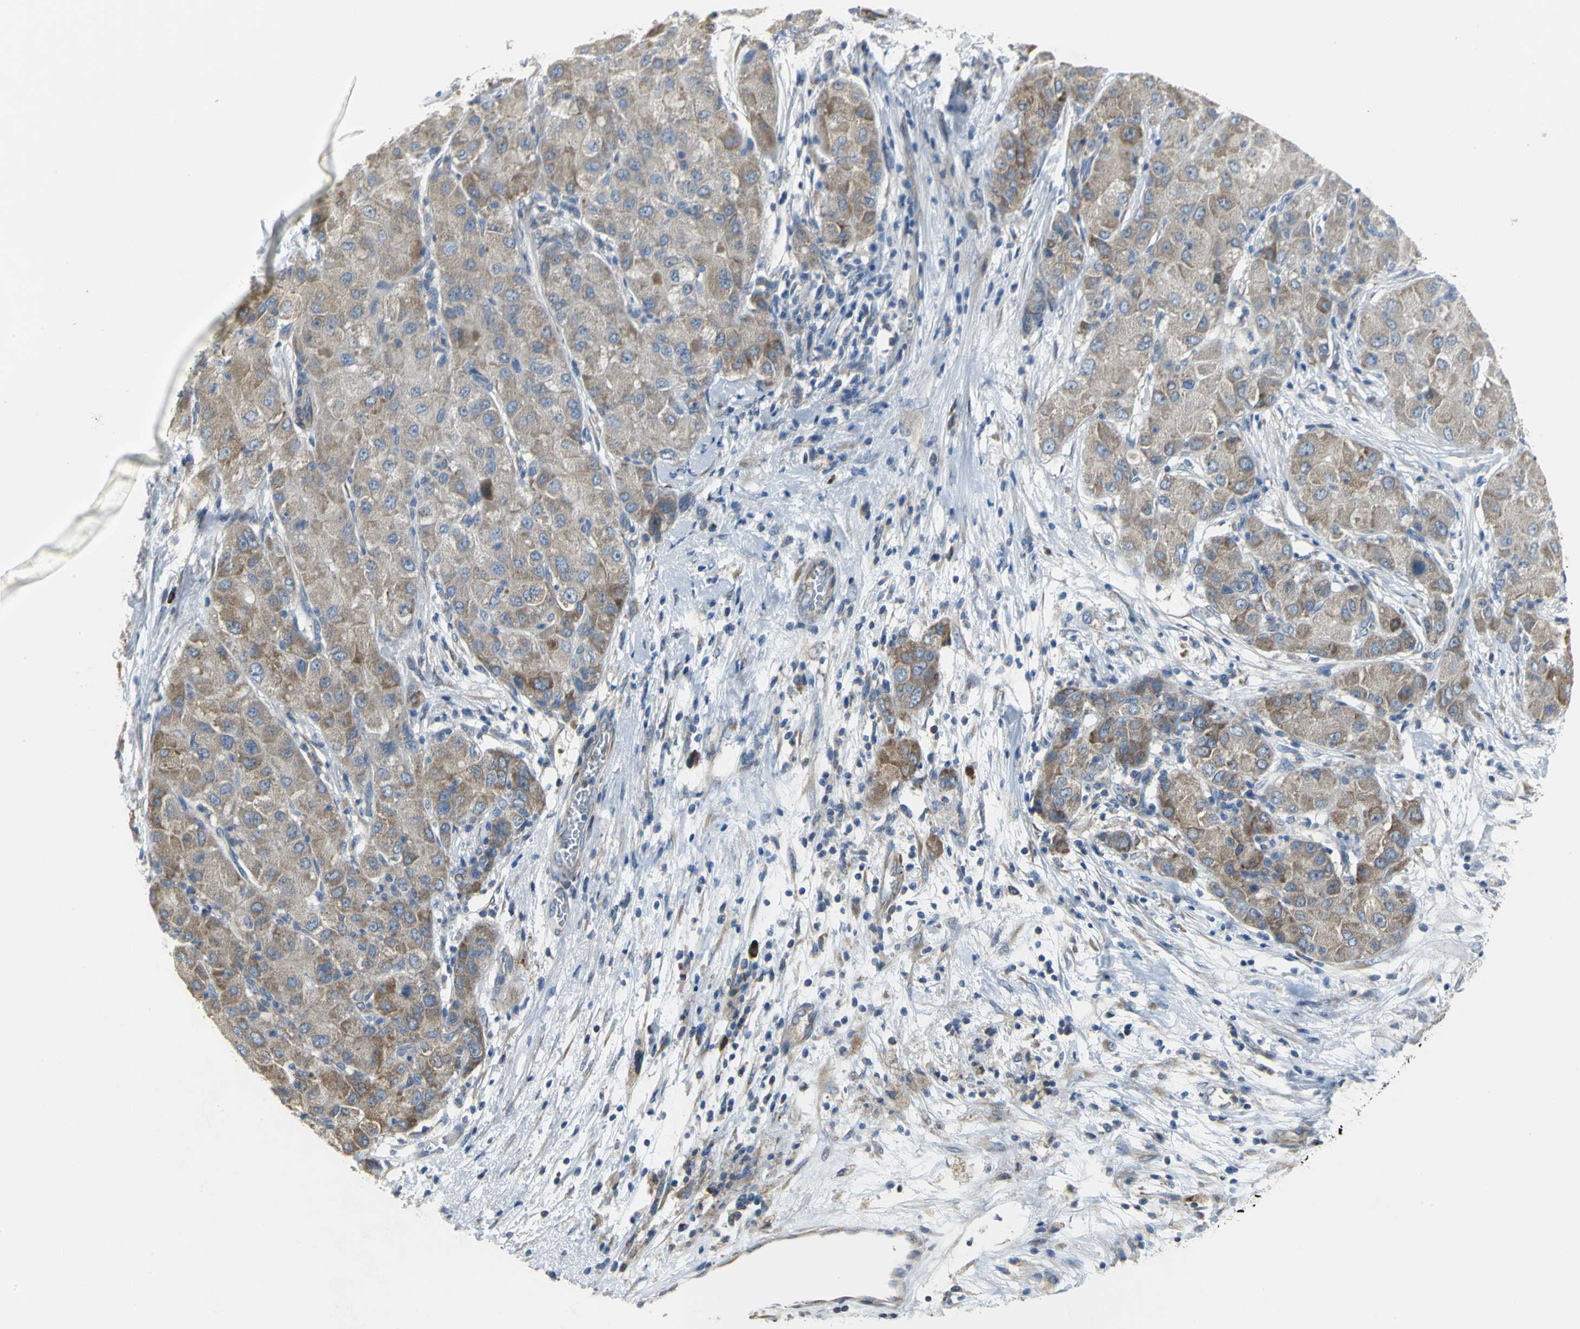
{"staining": {"intensity": "moderate", "quantity": "25%-75%", "location": "cytoplasmic/membranous"}, "tissue": "liver cancer", "cell_type": "Tumor cells", "image_type": "cancer", "snomed": [{"axis": "morphology", "description": "Carcinoma, Hepatocellular, NOS"}, {"axis": "topography", "description": "Liver"}], "caption": "A medium amount of moderate cytoplasmic/membranous positivity is seen in approximately 25%-75% of tumor cells in liver cancer tissue.", "gene": "EIF5A", "patient": {"sex": "male", "age": 80}}